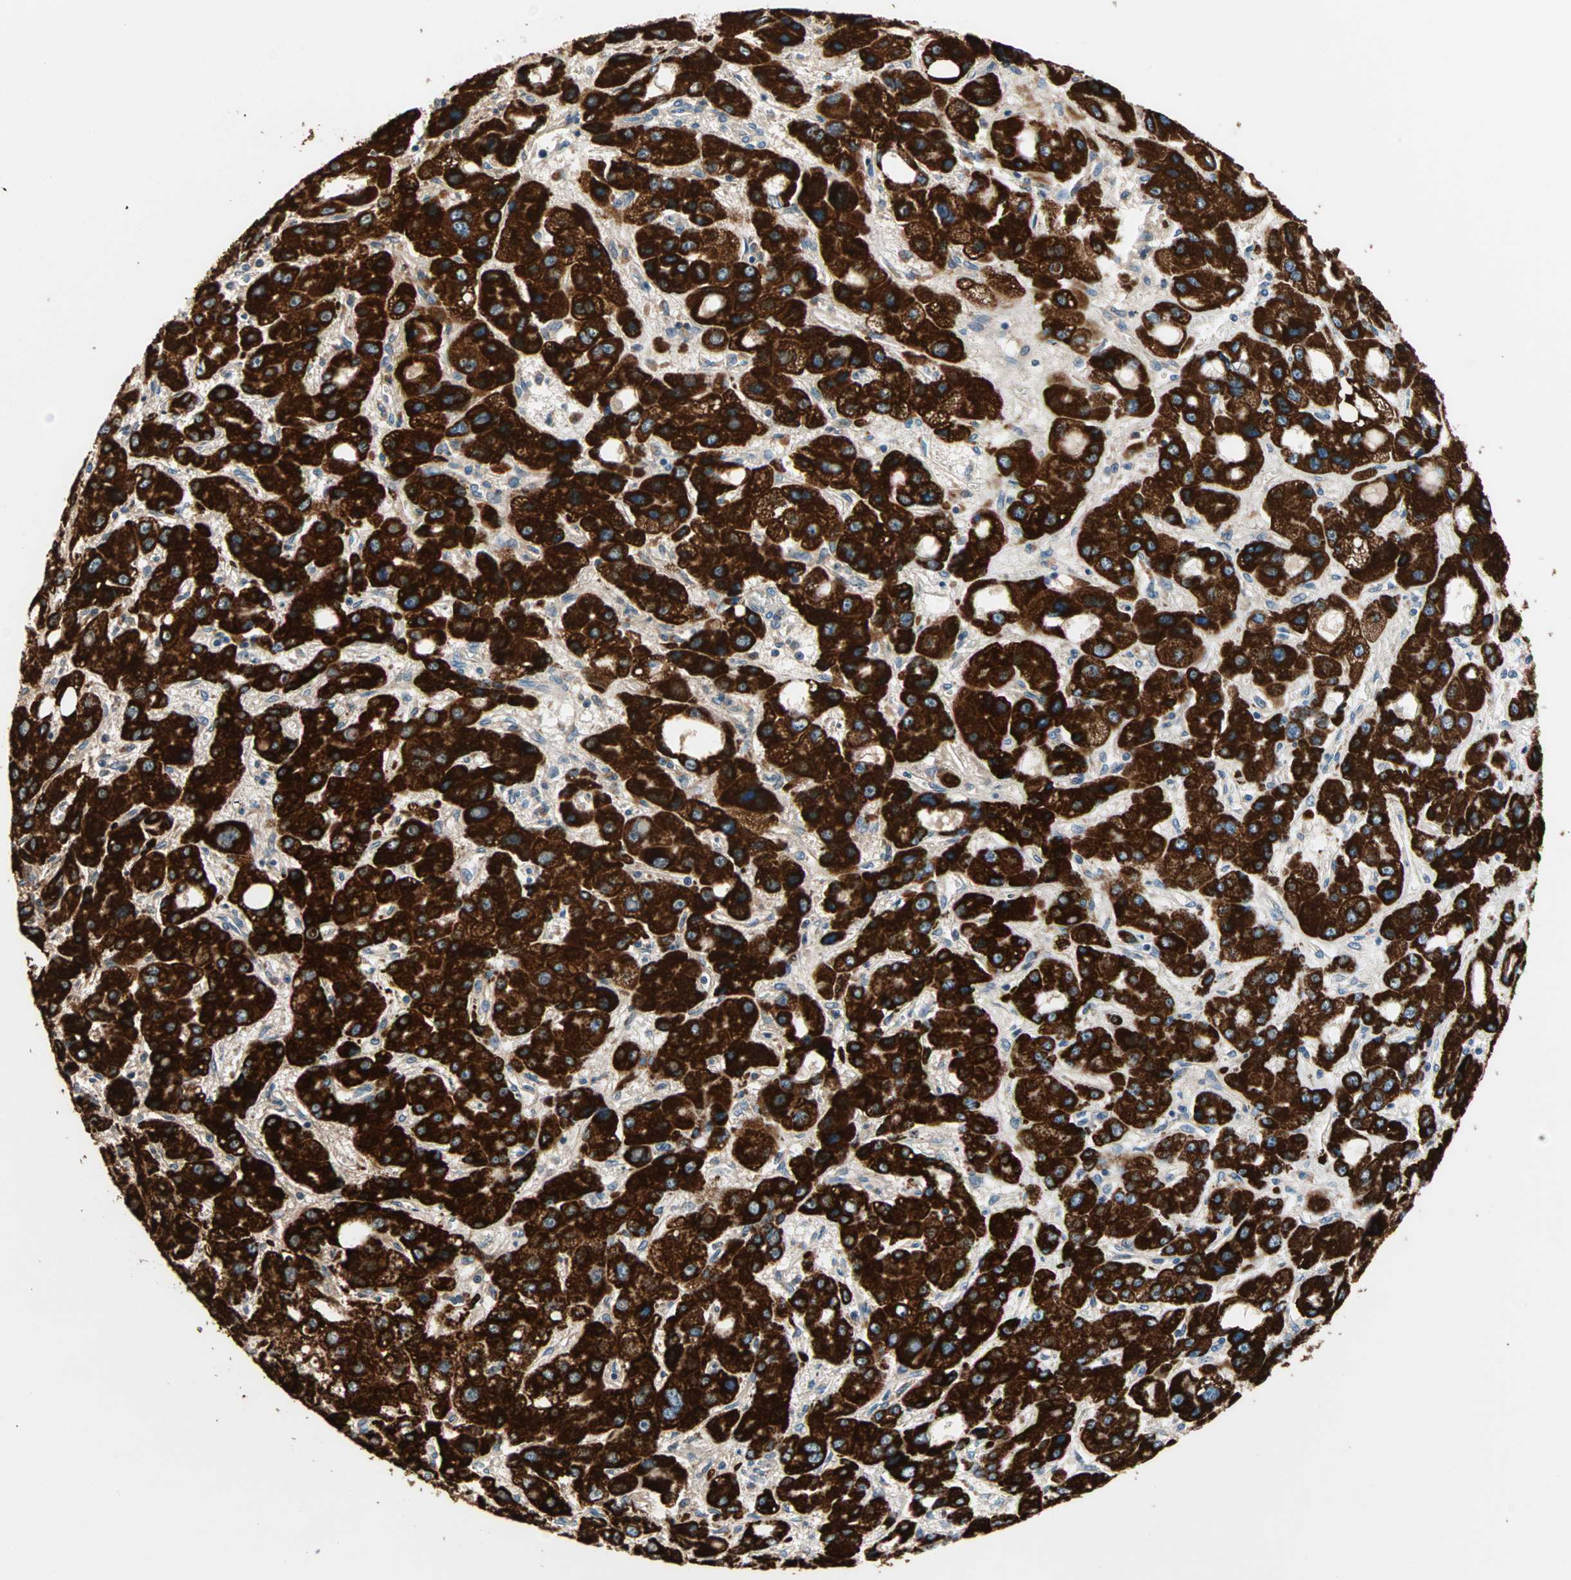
{"staining": {"intensity": "strong", "quantity": ">75%", "location": "cytoplasmic/membranous"}, "tissue": "liver cancer", "cell_type": "Tumor cells", "image_type": "cancer", "snomed": [{"axis": "morphology", "description": "Carcinoma, Hepatocellular, NOS"}, {"axis": "topography", "description": "Liver"}], "caption": "Protein expression analysis of human hepatocellular carcinoma (liver) reveals strong cytoplasmic/membranous expression in approximately >75% of tumor cells. The staining was performed using DAB to visualize the protein expression in brown, while the nuclei were stained in blue with hematoxylin (Magnification: 20x).", "gene": "TST", "patient": {"sex": "male", "age": 55}}